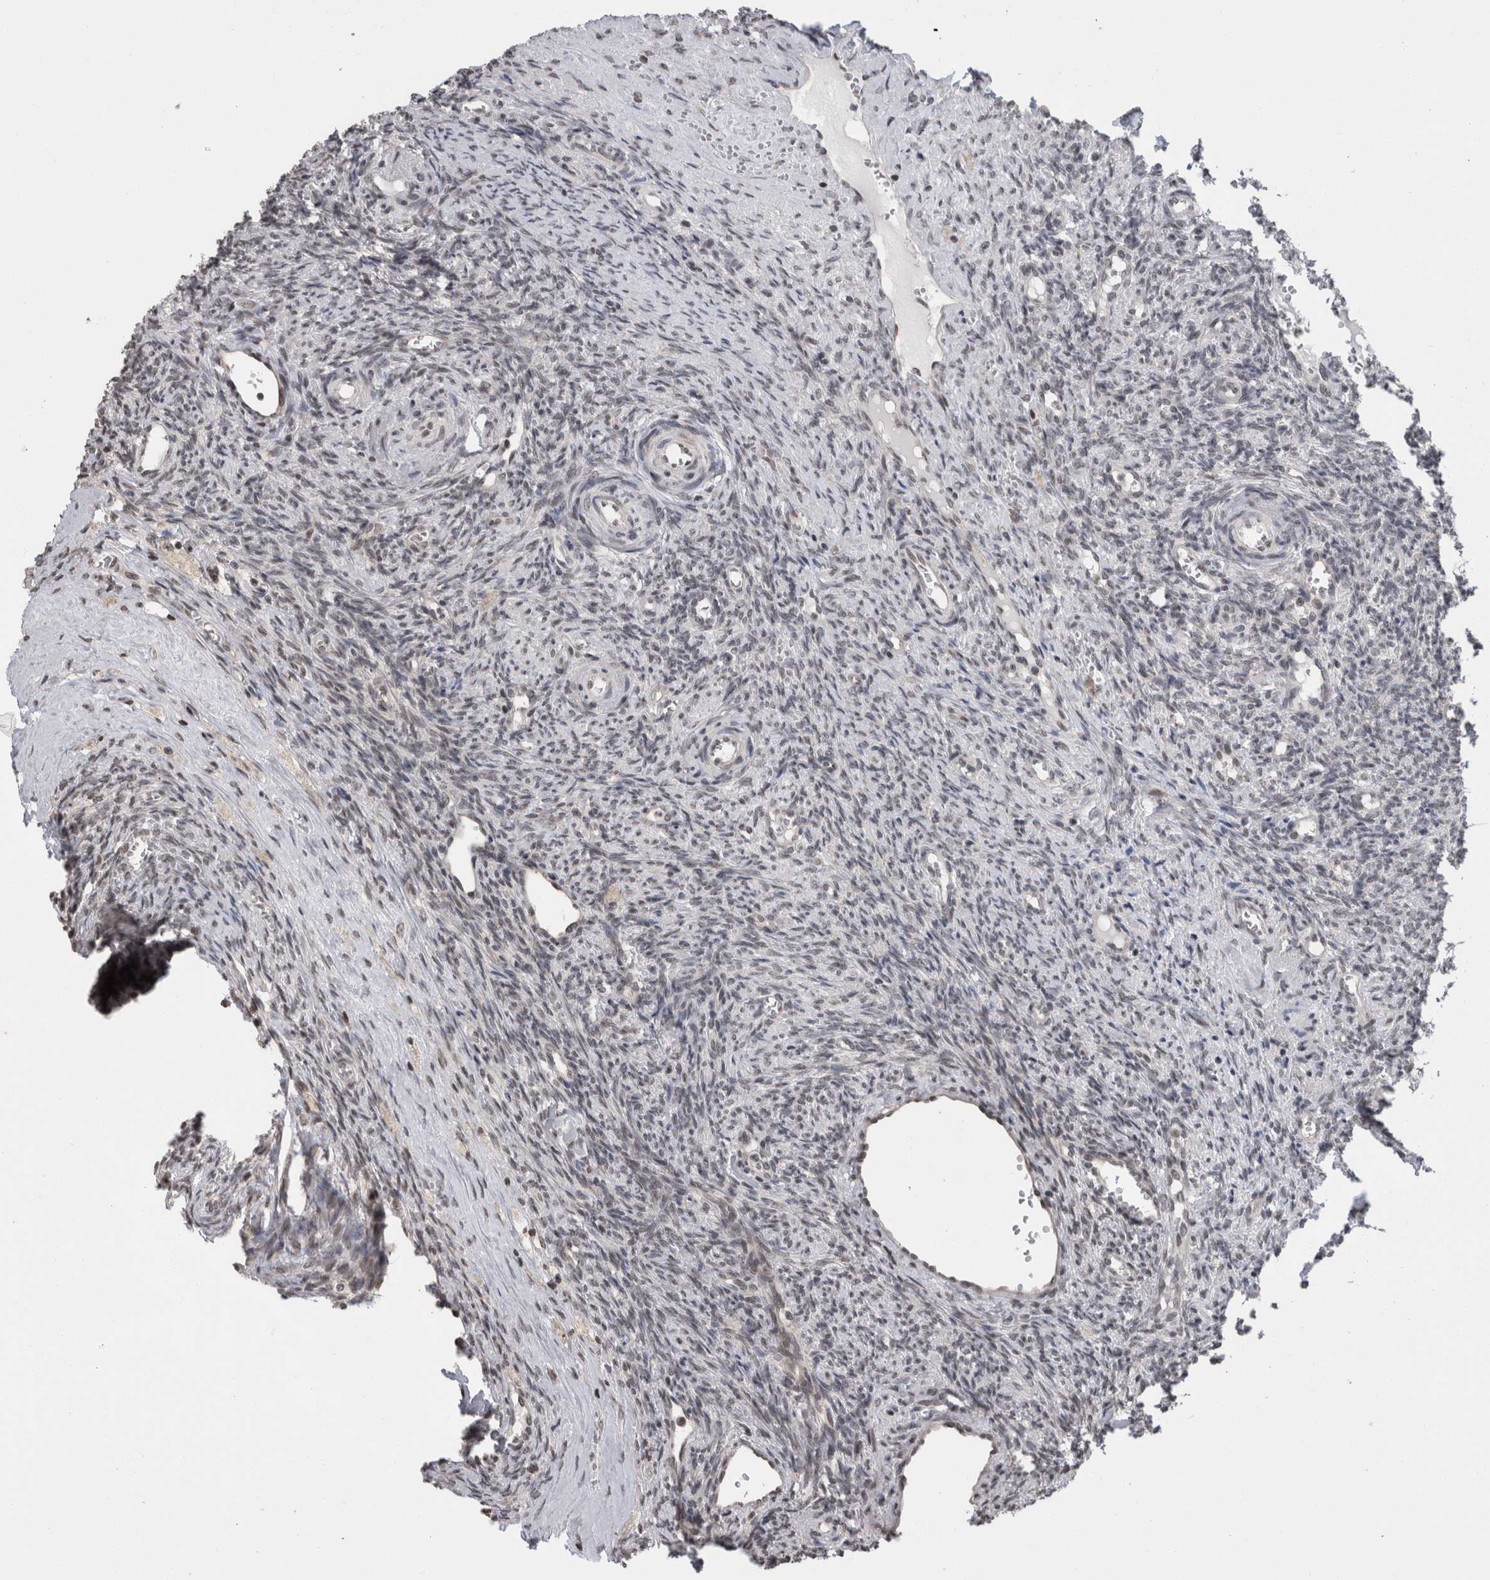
{"staining": {"intensity": "weak", "quantity": "<25%", "location": "nuclear"}, "tissue": "ovary", "cell_type": "Ovarian stroma cells", "image_type": "normal", "snomed": [{"axis": "morphology", "description": "Normal tissue, NOS"}, {"axis": "topography", "description": "Ovary"}], "caption": "Ovary stained for a protein using IHC reveals no expression ovarian stroma cells.", "gene": "ZBTB11", "patient": {"sex": "female", "age": 41}}